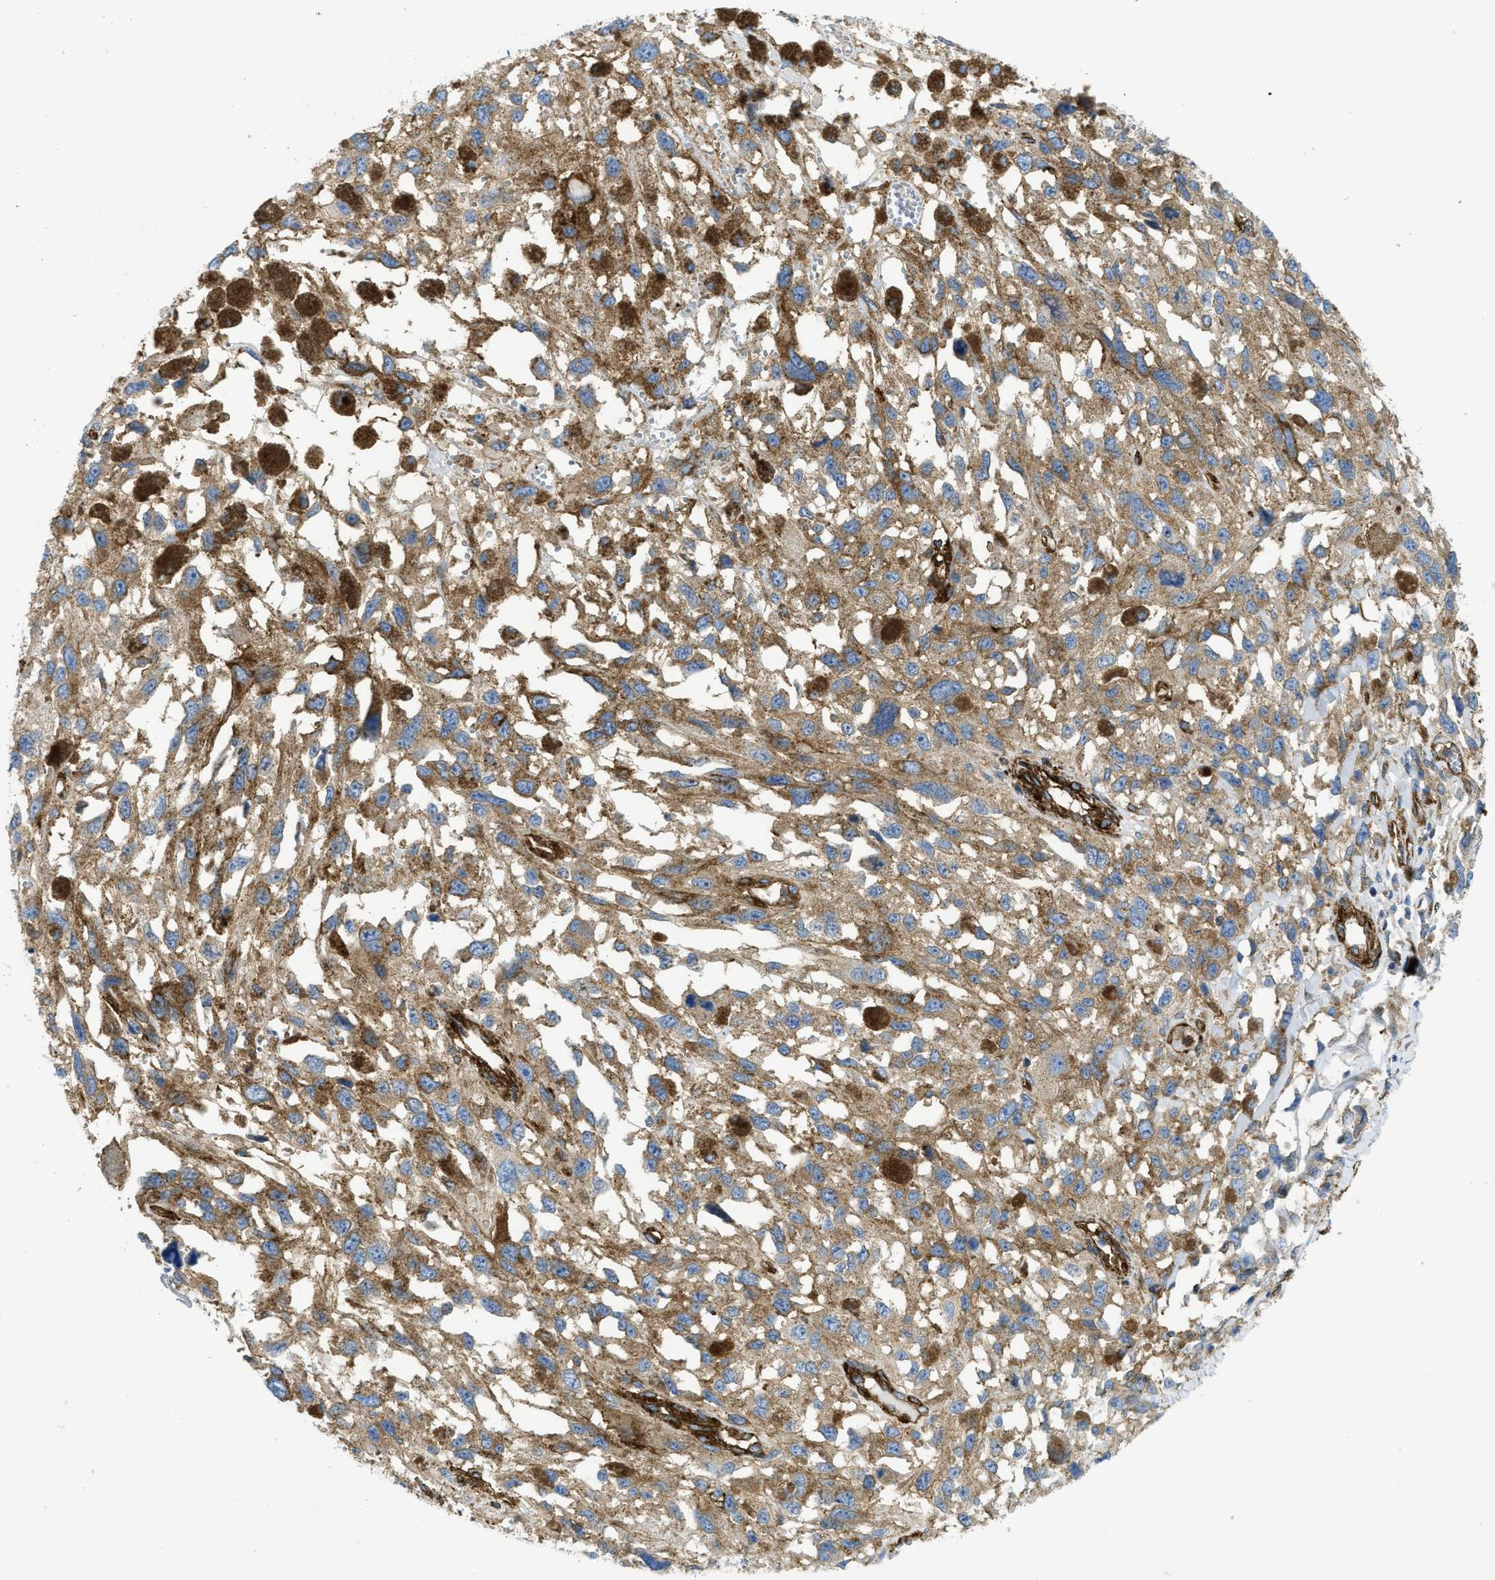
{"staining": {"intensity": "moderate", "quantity": ">75%", "location": "cytoplasmic/membranous"}, "tissue": "melanoma", "cell_type": "Tumor cells", "image_type": "cancer", "snomed": [{"axis": "morphology", "description": "Malignant melanoma, Metastatic site"}, {"axis": "topography", "description": "Lymph node"}], "caption": "Immunohistochemical staining of melanoma demonstrates medium levels of moderate cytoplasmic/membranous protein staining in approximately >75% of tumor cells. Ihc stains the protein in brown and the nuclei are stained blue.", "gene": "HIP1", "patient": {"sex": "male", "age": 59}}